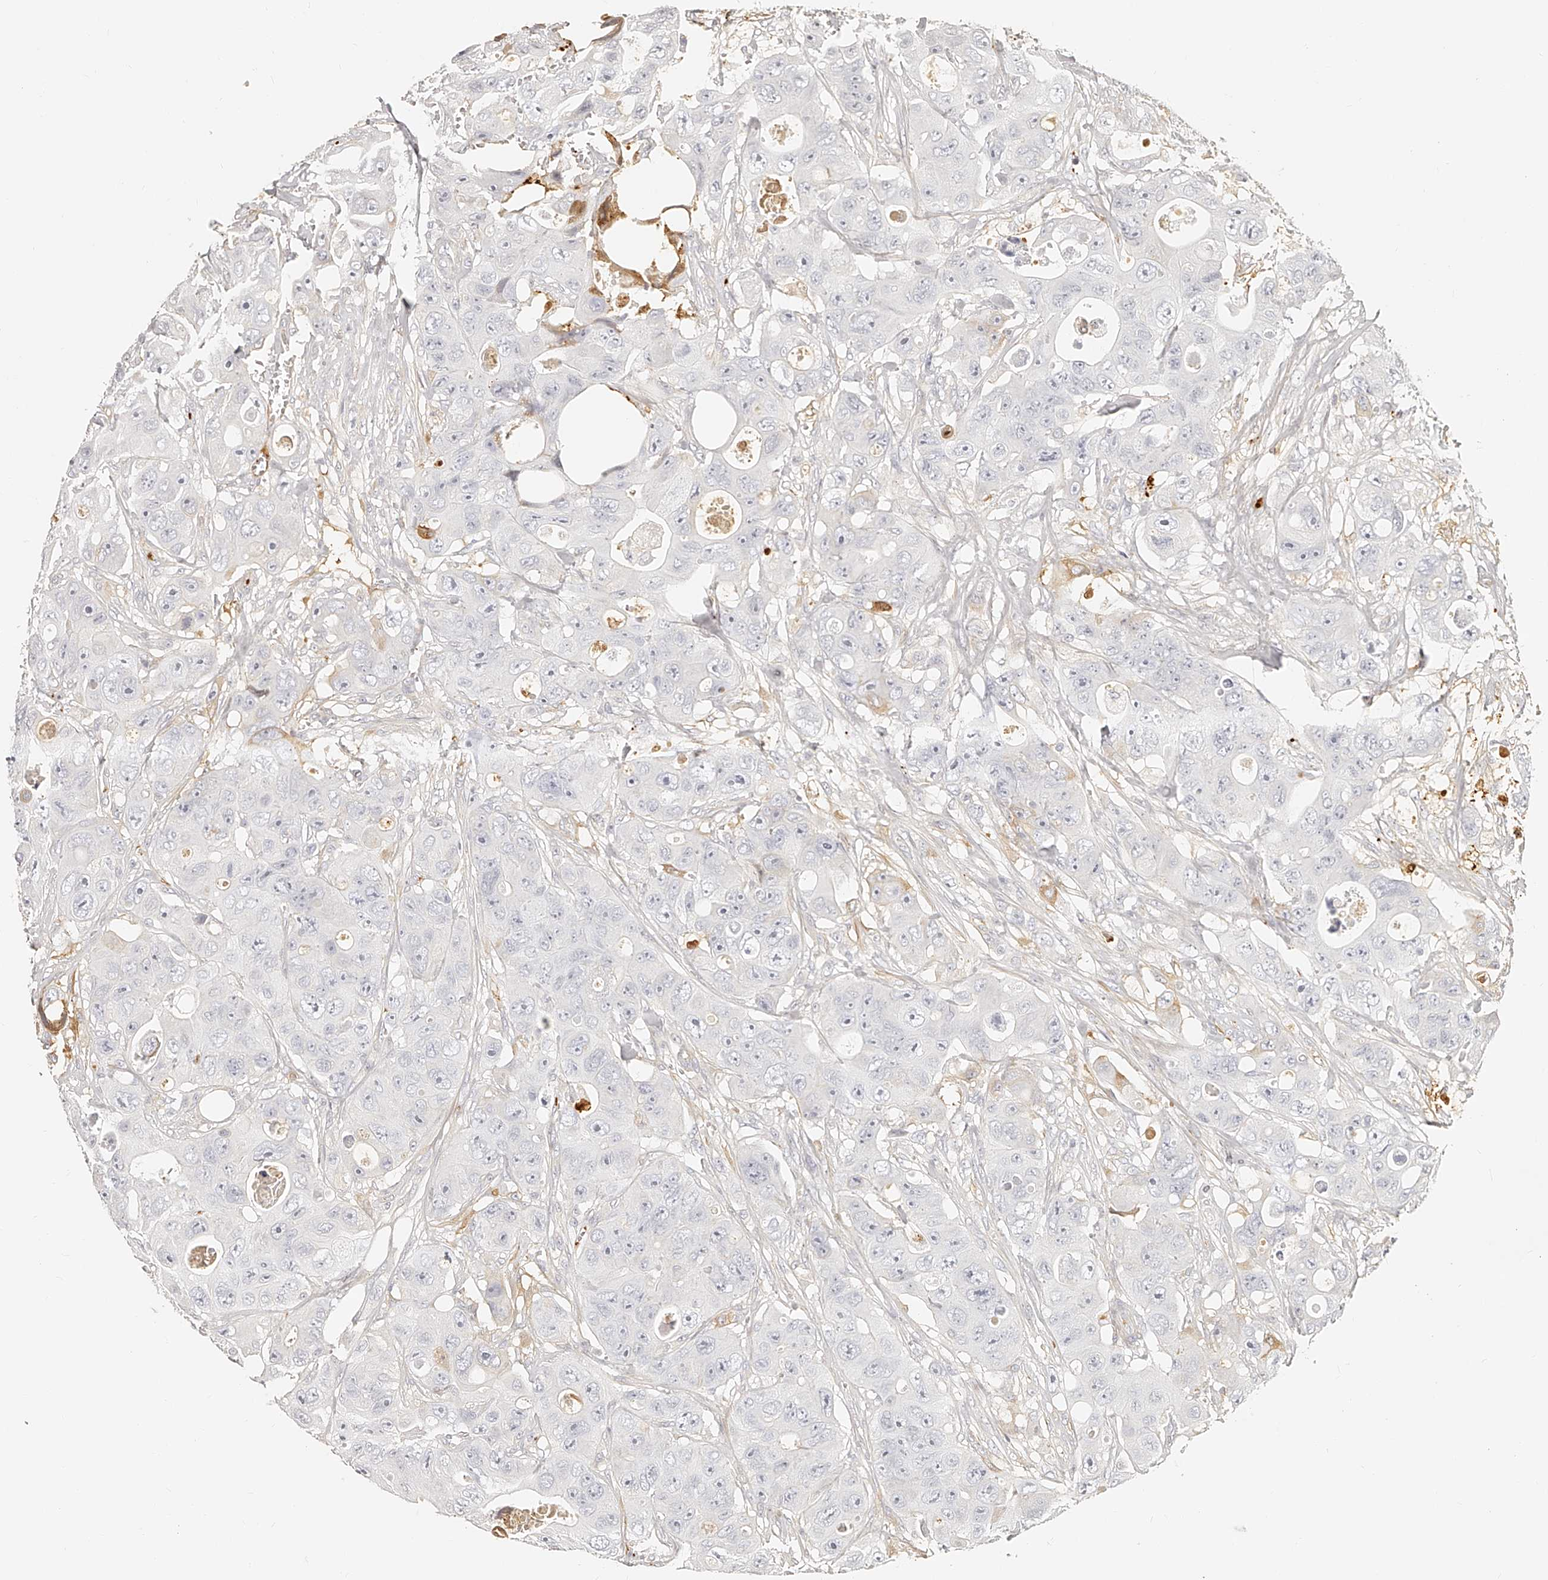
{"staining": {"intensity": "negative", "quantity": "none", "location": "none"}, "tissue": "colorectal cancer", "cell_type": "Tumor cells", "image_type": "cancer", "snomed": [{"axis": "morphology", "description": "Adenocarcinoma, NOS"}, {"axis": "topography", "description": "Colon"}], "caption": "Immunohistochemistry (IHC) of colorectal cancer (adenocarcinoma) displays no expression in tumor cells.", "gene": "ITGB3", "patient": {"sex": "female", "age": 46}}